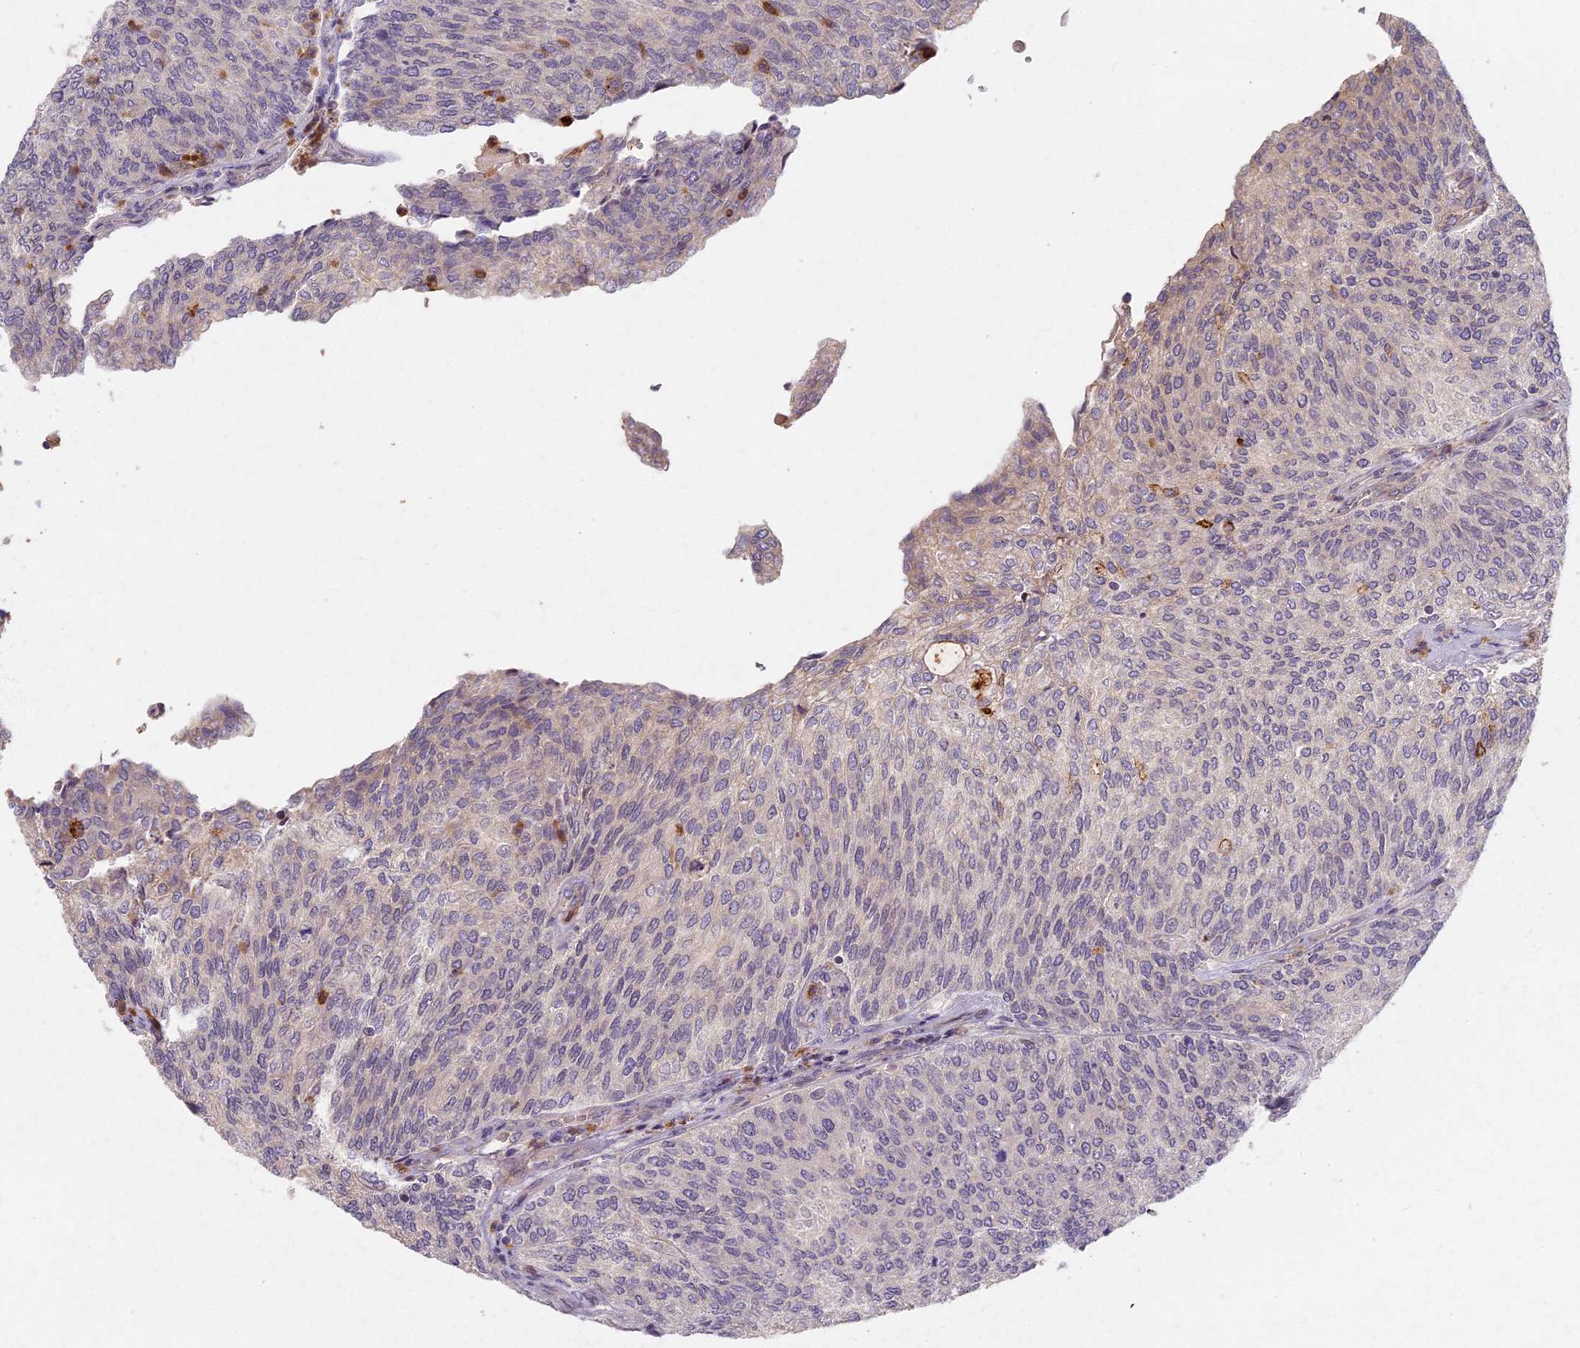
{"staining": {"intensity": "negative", "quantity": "none", "location": "none"}, "tissue": "urothelial cancer", "cell_type": "Tumor cells", "image_type": "cancer", "snomed": [{"axis": "morphology", "description": "Urothelial carcinoma, Low grade"}, {"axis": "topography", "description": "Urinary bladder"}], "caption": "IHC of urothelial carcinoma (low-grade) shows no expression in tumor cells.", "gene": "AP4E1", "patient": {"sex": "female", "age": 79}}